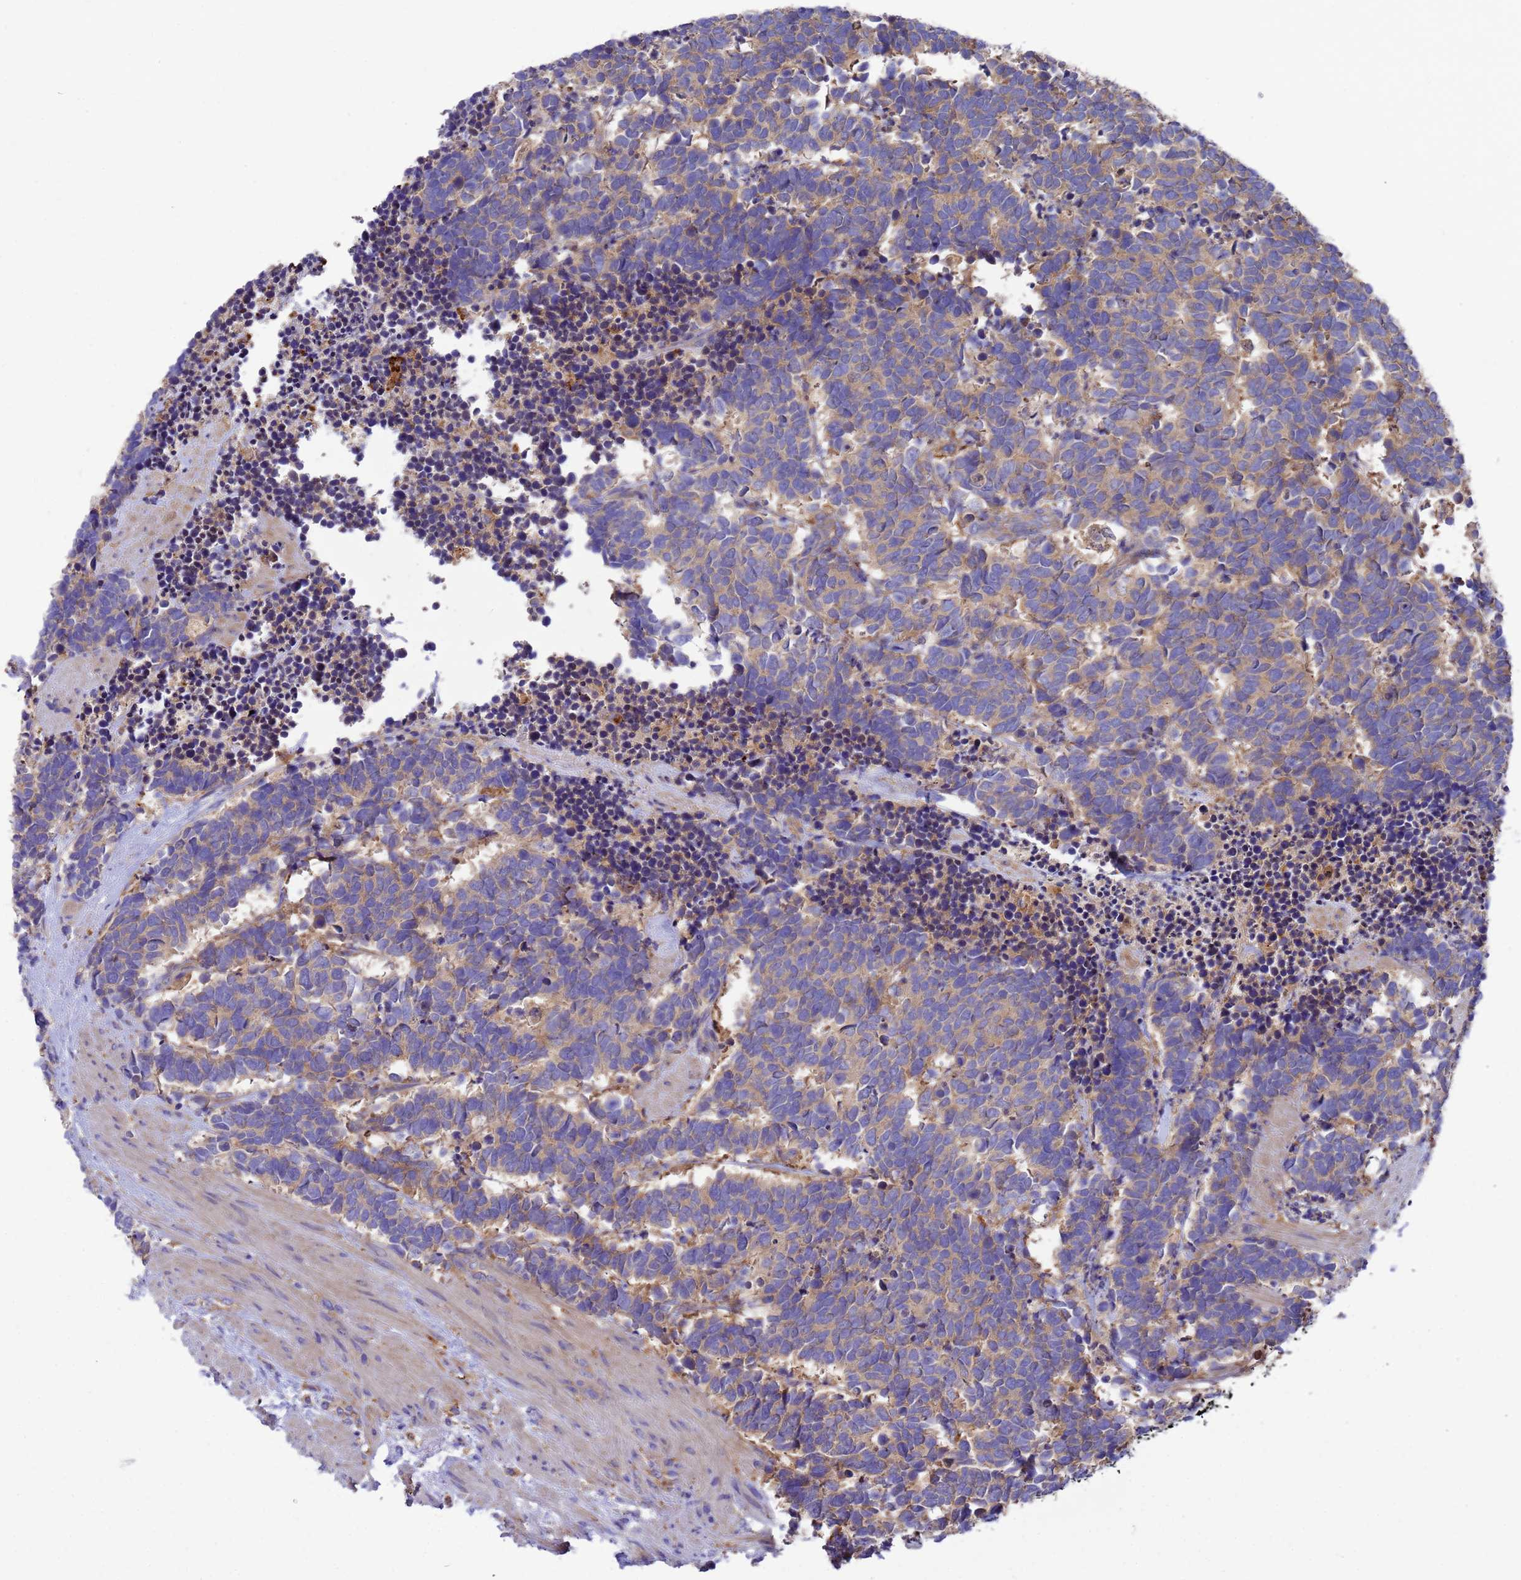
{"staining": {"intensity": "weak", "quantity": "25%-75%", "location": "cytoplasmic/membranous"}, "tissue": "carcinoid", "cell_type": "Tumor cells", "image_type": "cancer", "snomed": [{"axis": "morphology", "description": "Carcinoma, NOS"}, {"axis": "morphology", "description": "Carcinoid, malignant, NOS"}, {"axis": "topography", "description": "Prostate"}], "caption": "This is a histology image of immunohistochemistry (IHC) staining of carcinoma, which shows weak expression in the cytoplasmic/membranous of tumor cells.", "gene": "ZNF235", "patient": {"sex": "male", "age": 57}}